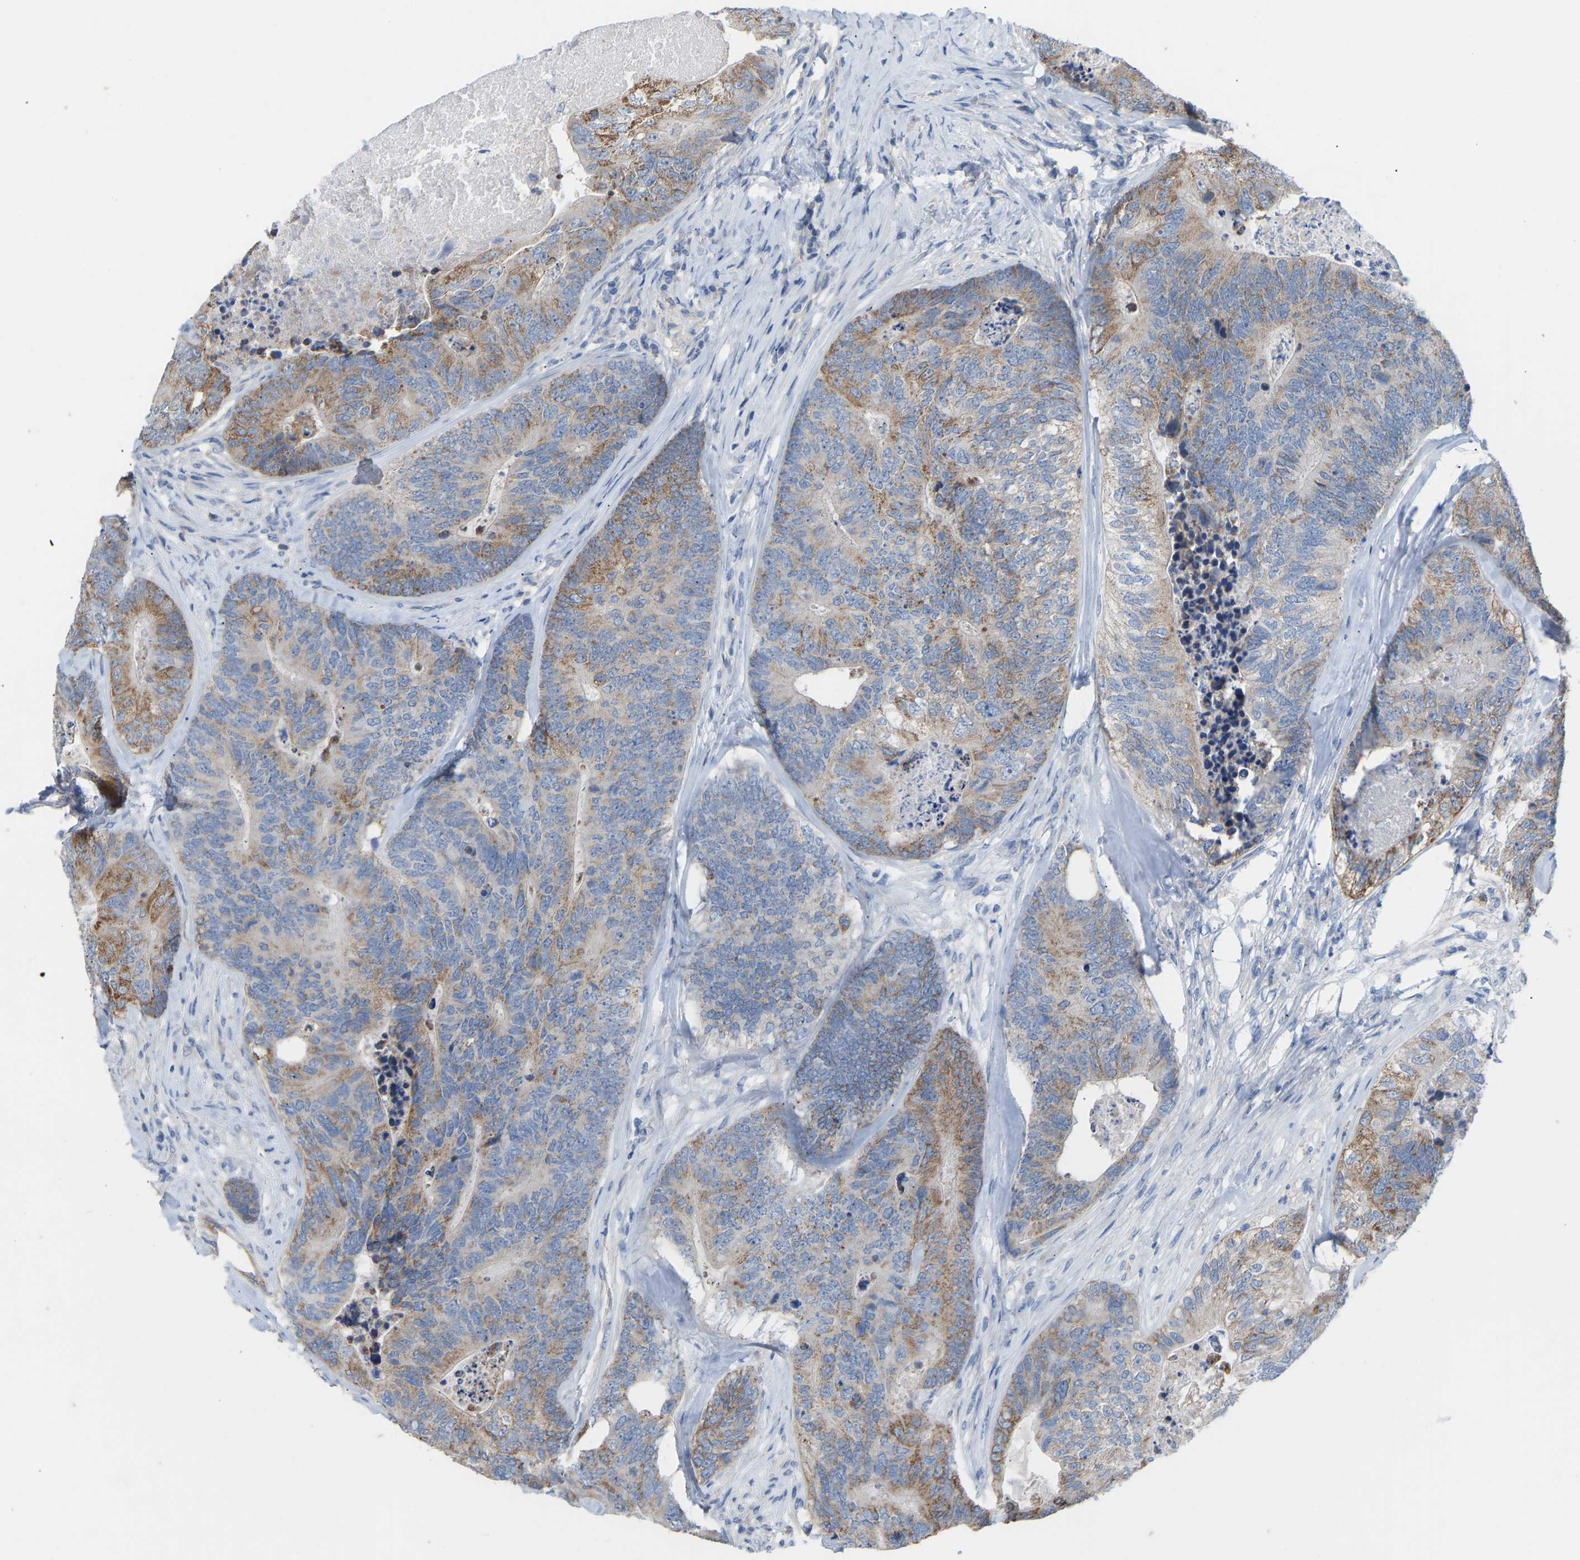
{"staining": {"intensity": "moderate", "quantity": "25%-75%", "location": "cytoplasmic/membranous"}, "tissue": "colorectal cancer", "cell_type": "Tumor cells", "image_type": "cancer", "snomed": [{"axis": "morphology", "description": "Adenocarcinoma, NOS"}, {"axis": "topography", "description": "Colon"}], "caption": "Approximately 25%-75% of tumor cells in human colorectal adenocarcinoma show moderate cytoplasmic/membranous protein expression as visualized by brown immunohistochemical staining.", "gene": "OLIG2", "patient": {"sex": "female", "age": 67}}